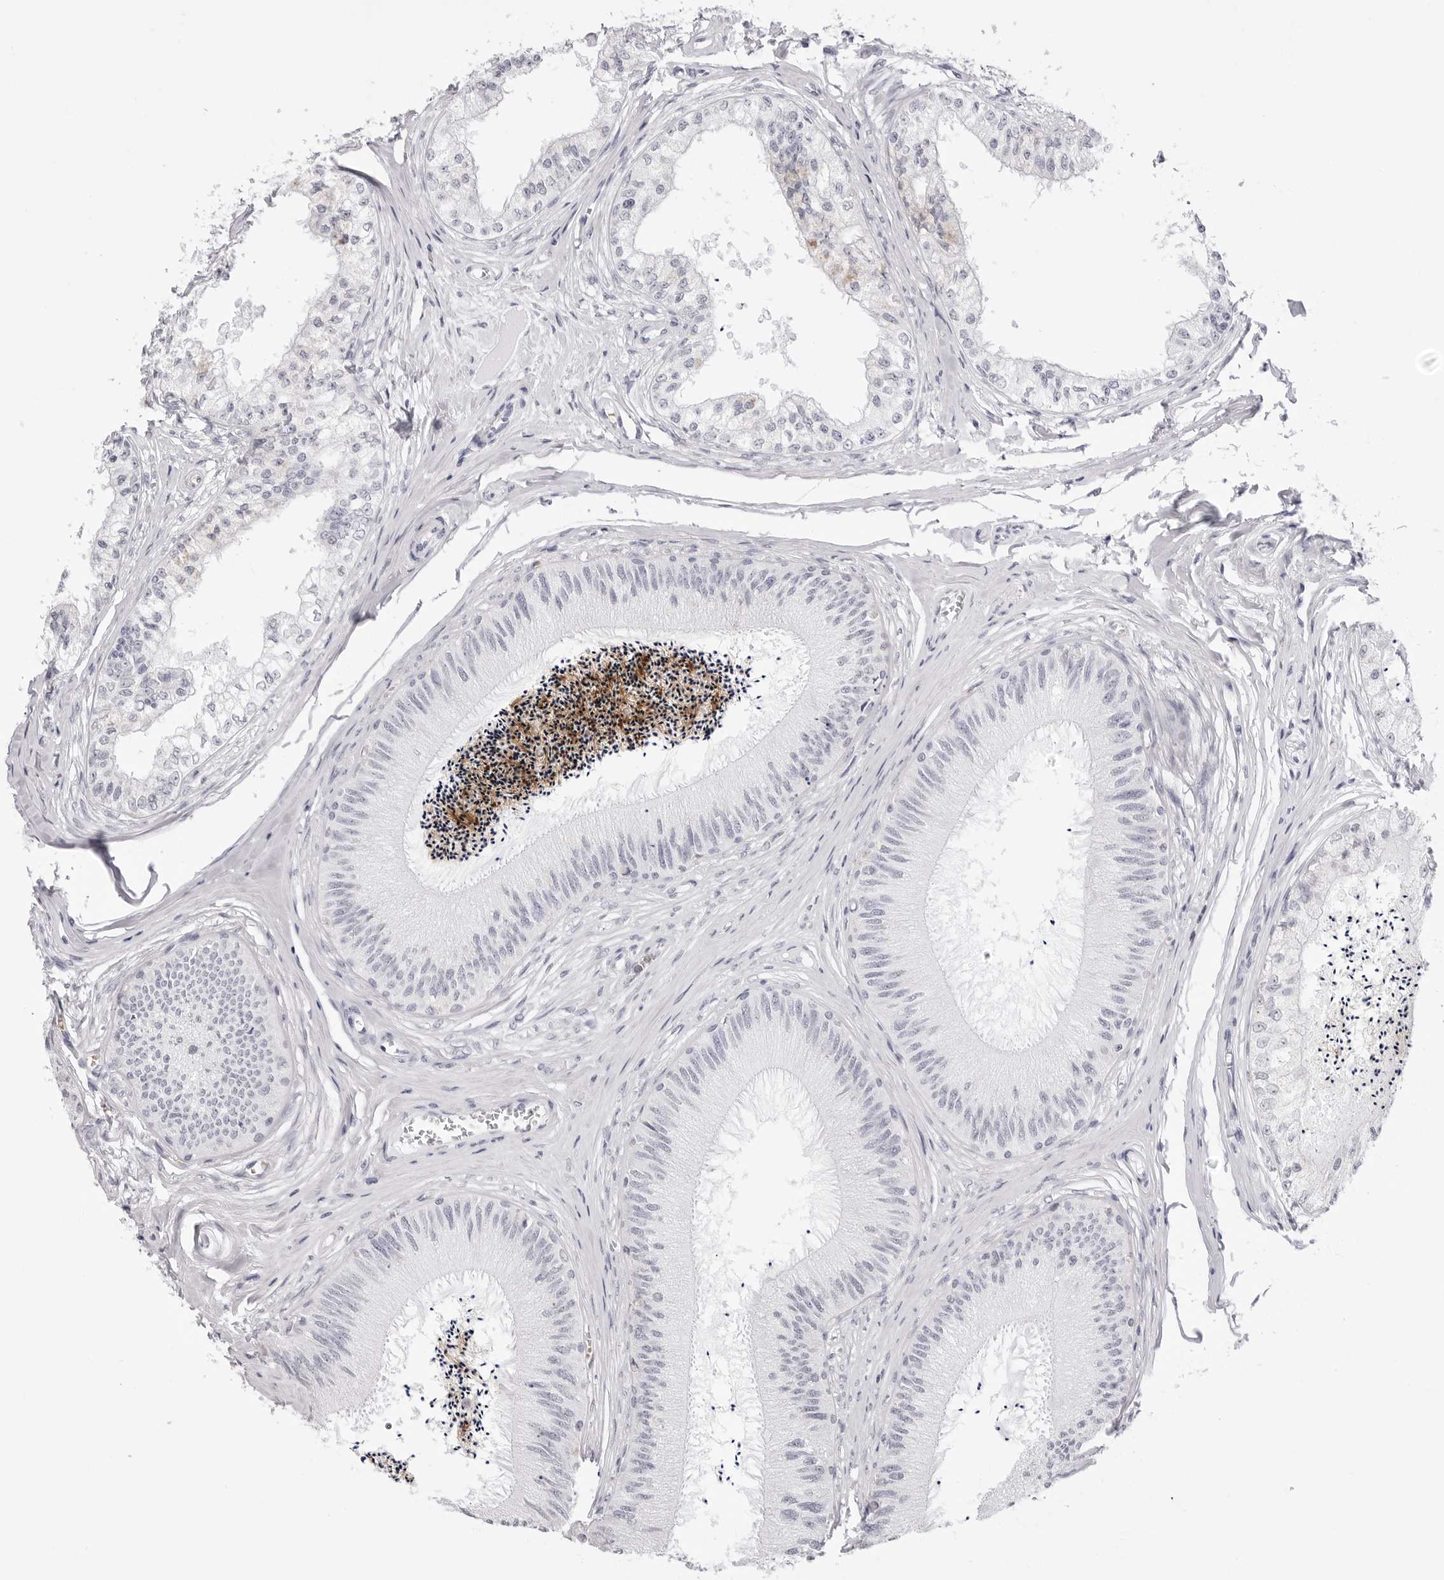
{"staining": {"intensity": "negative", "quantity": "none", "location": "none"}, "tissue": "epididymis", "cell_type": "Glandular cells", "image_type": "normal", "snomed": [{"axis": "morphology", "description": "Normal tissue, NOS"}, {"axis": "topography", "description": "Epididymis"}], "caption": "This is an immunohistochemistry (IHC) image of benign human epididymis. There is no expression in glandular cells.", "gene": "TSSK1B", "patient": {"sex": "male", "age": 79}}